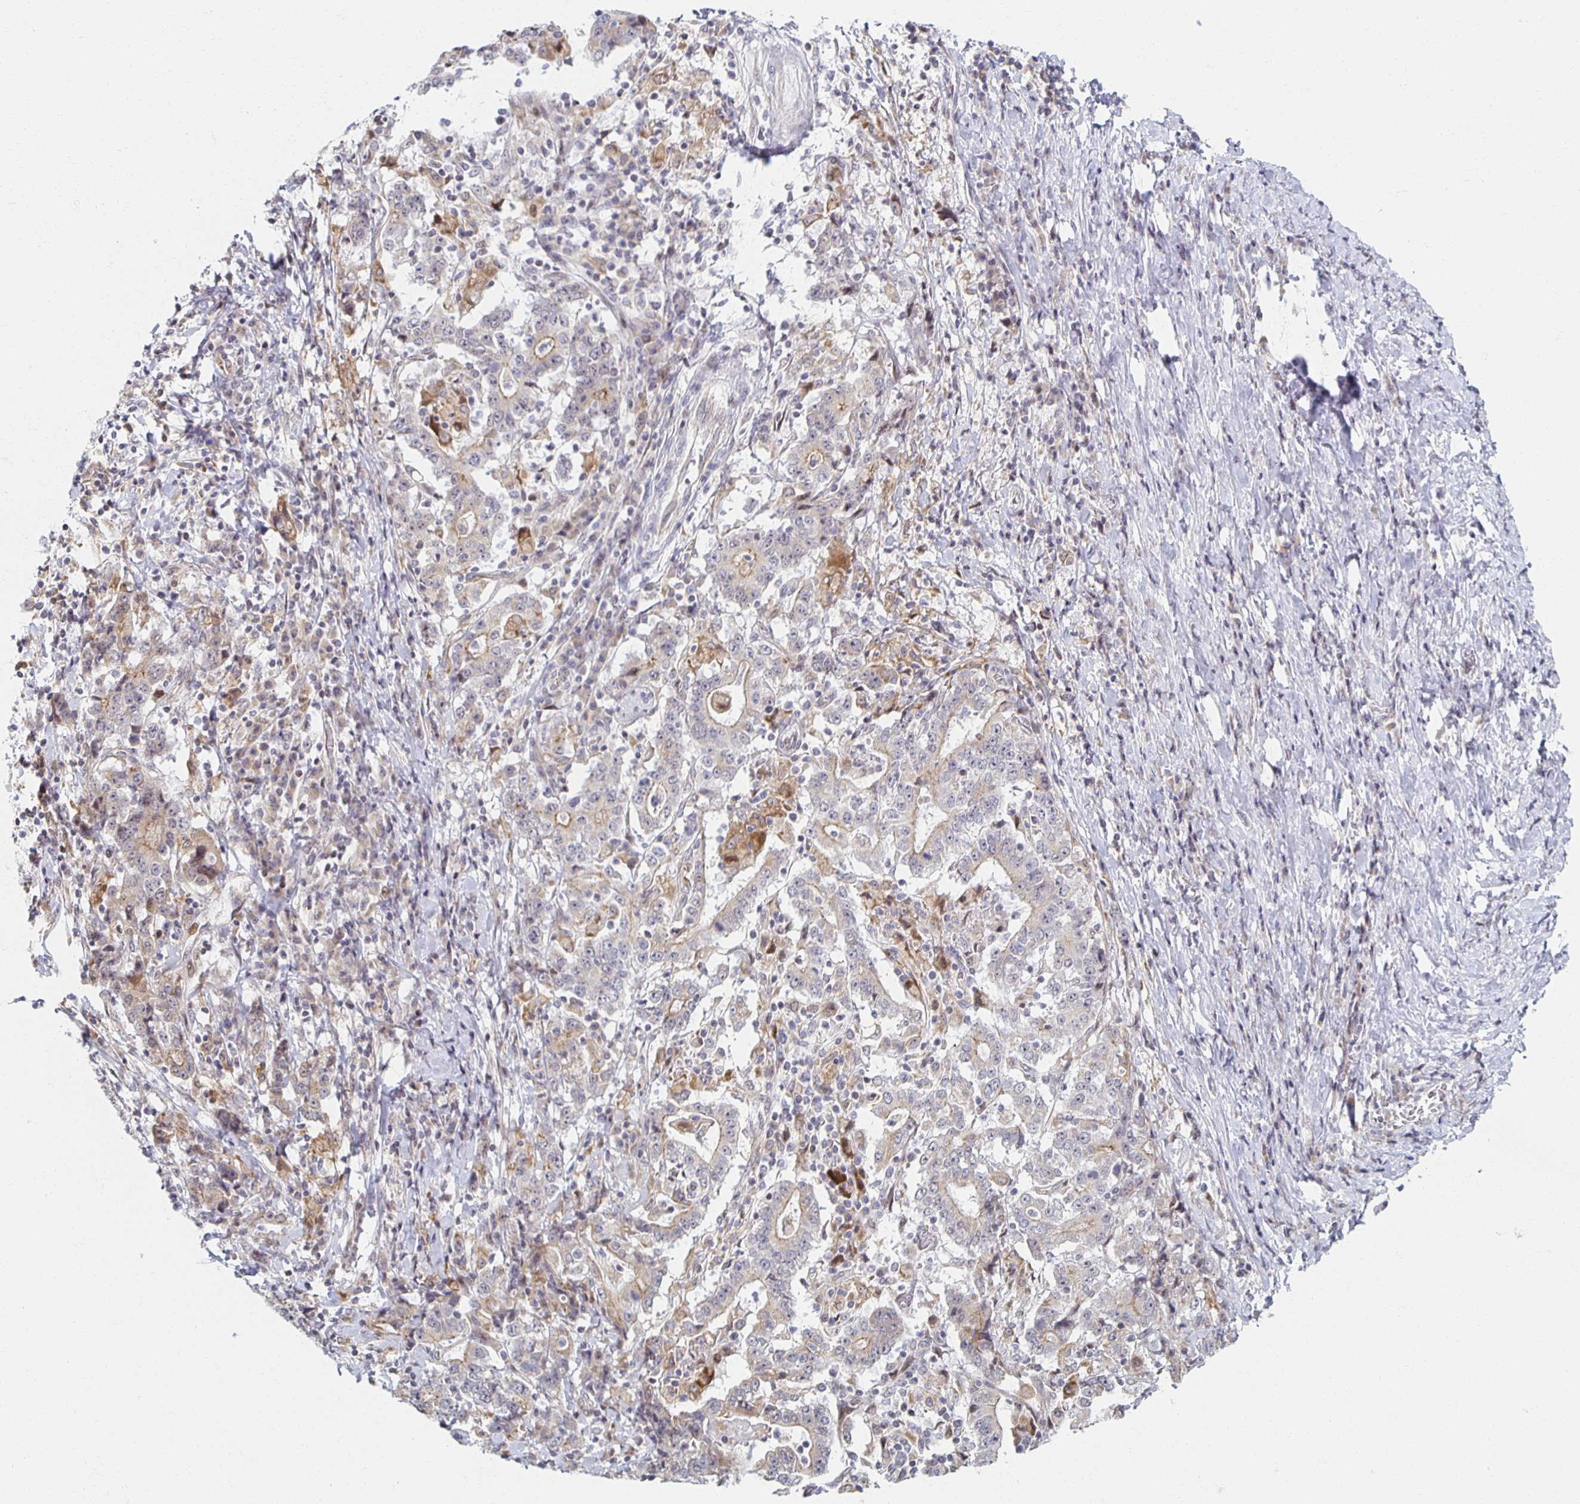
{"staining": {"intensity": "weak", "quantity": "<25%", "location": "cytoplasmic/membranous"}, "tissue": "stomach cancer", "cell_type": "Tumor cells", "image_type": "cancer", "snomed": [{"axis": "morphology", "description": "Normal tissue, NOS"}, {"axis": "morphology", "description": "Adenocarcinoma, NOS"}, {"axis": "topography", "description": "Stomach, upper"}, {"axis": "topography", "description": "Stomach"}], "caption": "Immunohistochemistry of stomach adenocarcinoma shows no expression in tumor cells.", "gene": "HCFC1R1", "patient": {"sex": "male", "age": 59}}